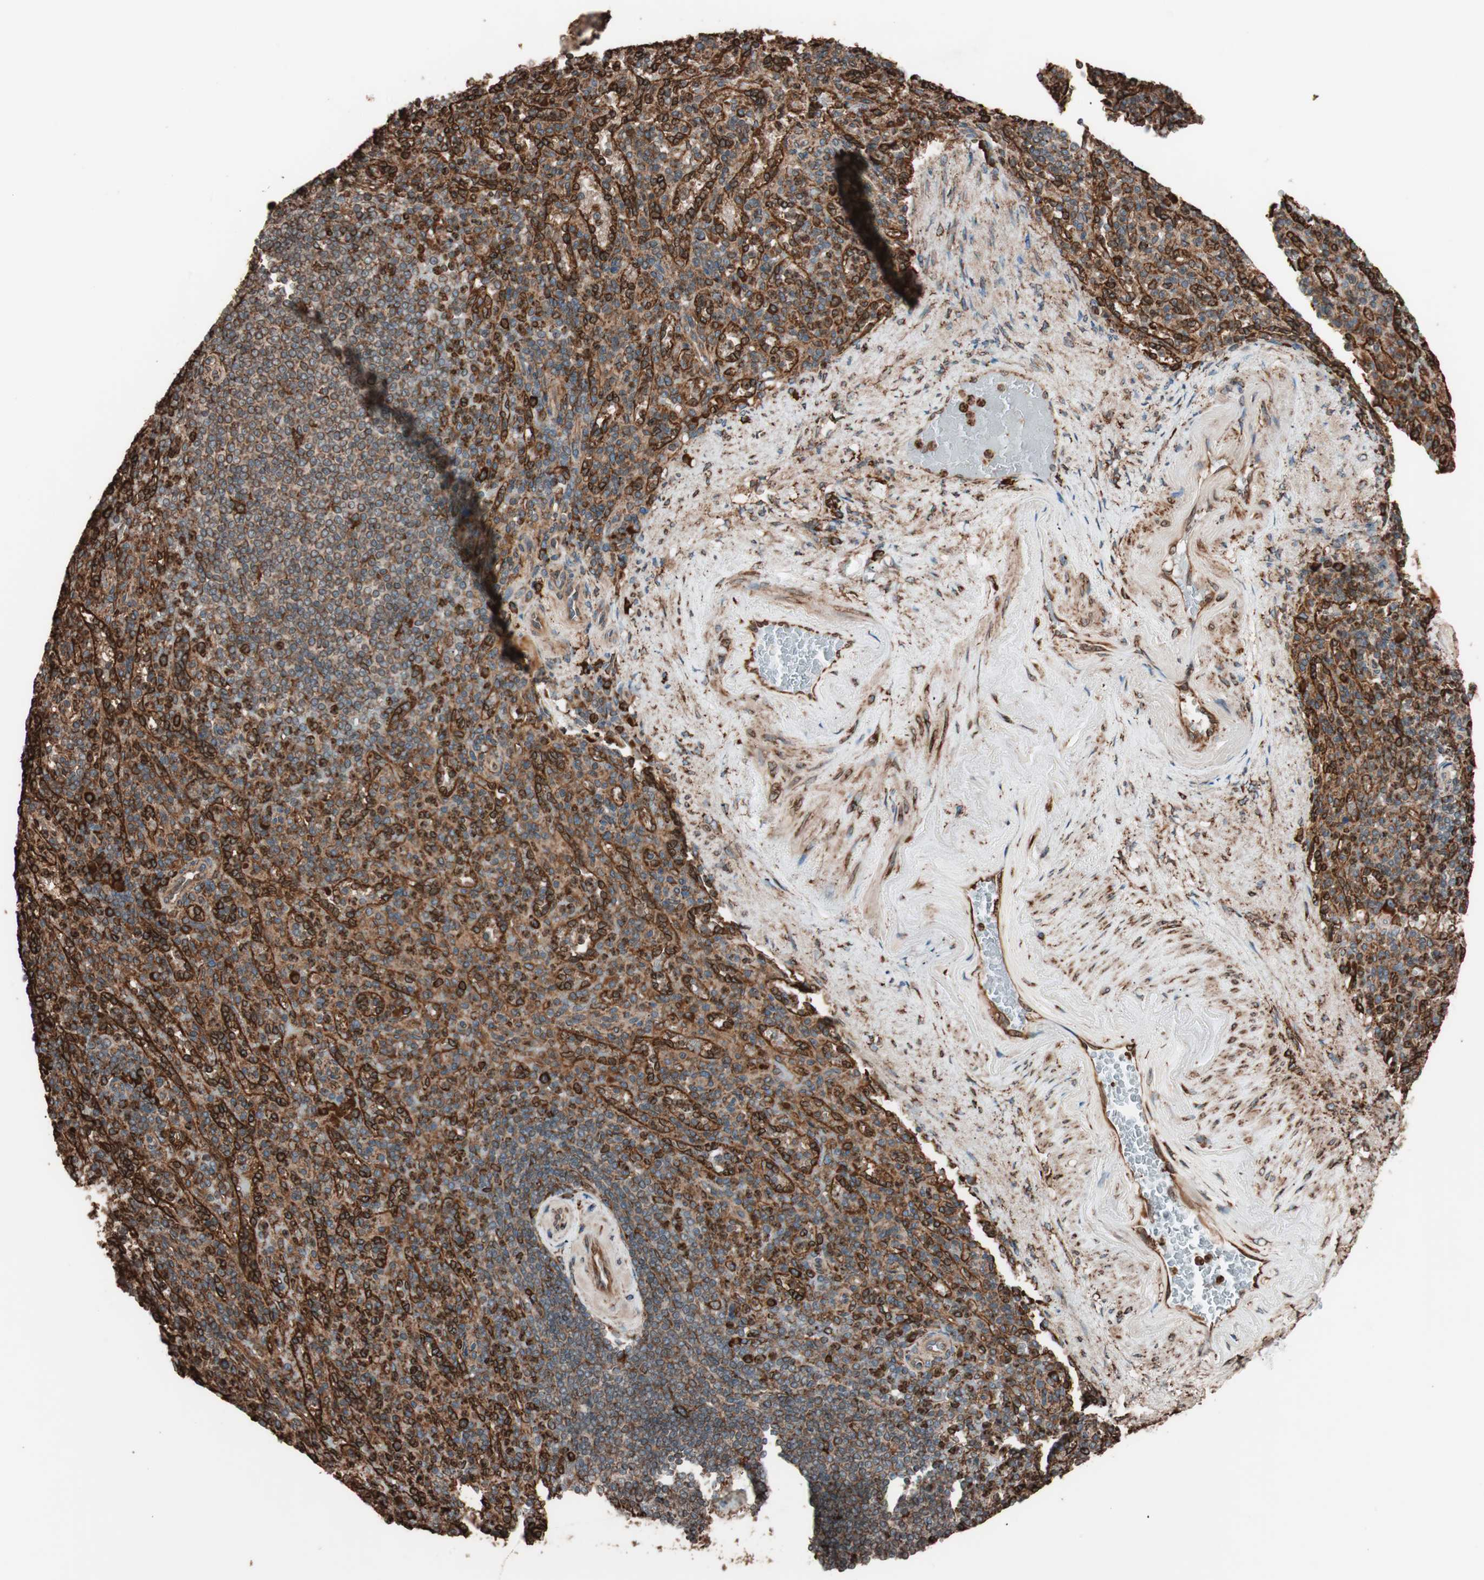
{"staining": {"intensity": "moderate", "quantity": ">75%", "location": "cytoplasmic/membranous"}, "tissue": "spleen", "cell_type": "Cells in red pulp", "image_type": "normal", "snomed": [{"axis": "morphology", "description": "Normal tissue, NOS"}, {"axis": "topography", "description": "Spleen"}], "caption": "Cells in red pulp demonstrate medium levels of moderate cytoplasmic/membranous staining in about >75% of cells in benign spleen. Immunohistochemistry (ihc) stains the protein in brown and the nuclei are stained blue.", "gene": "VEGFA", "patient": {"sex": "female", "age": 74}}